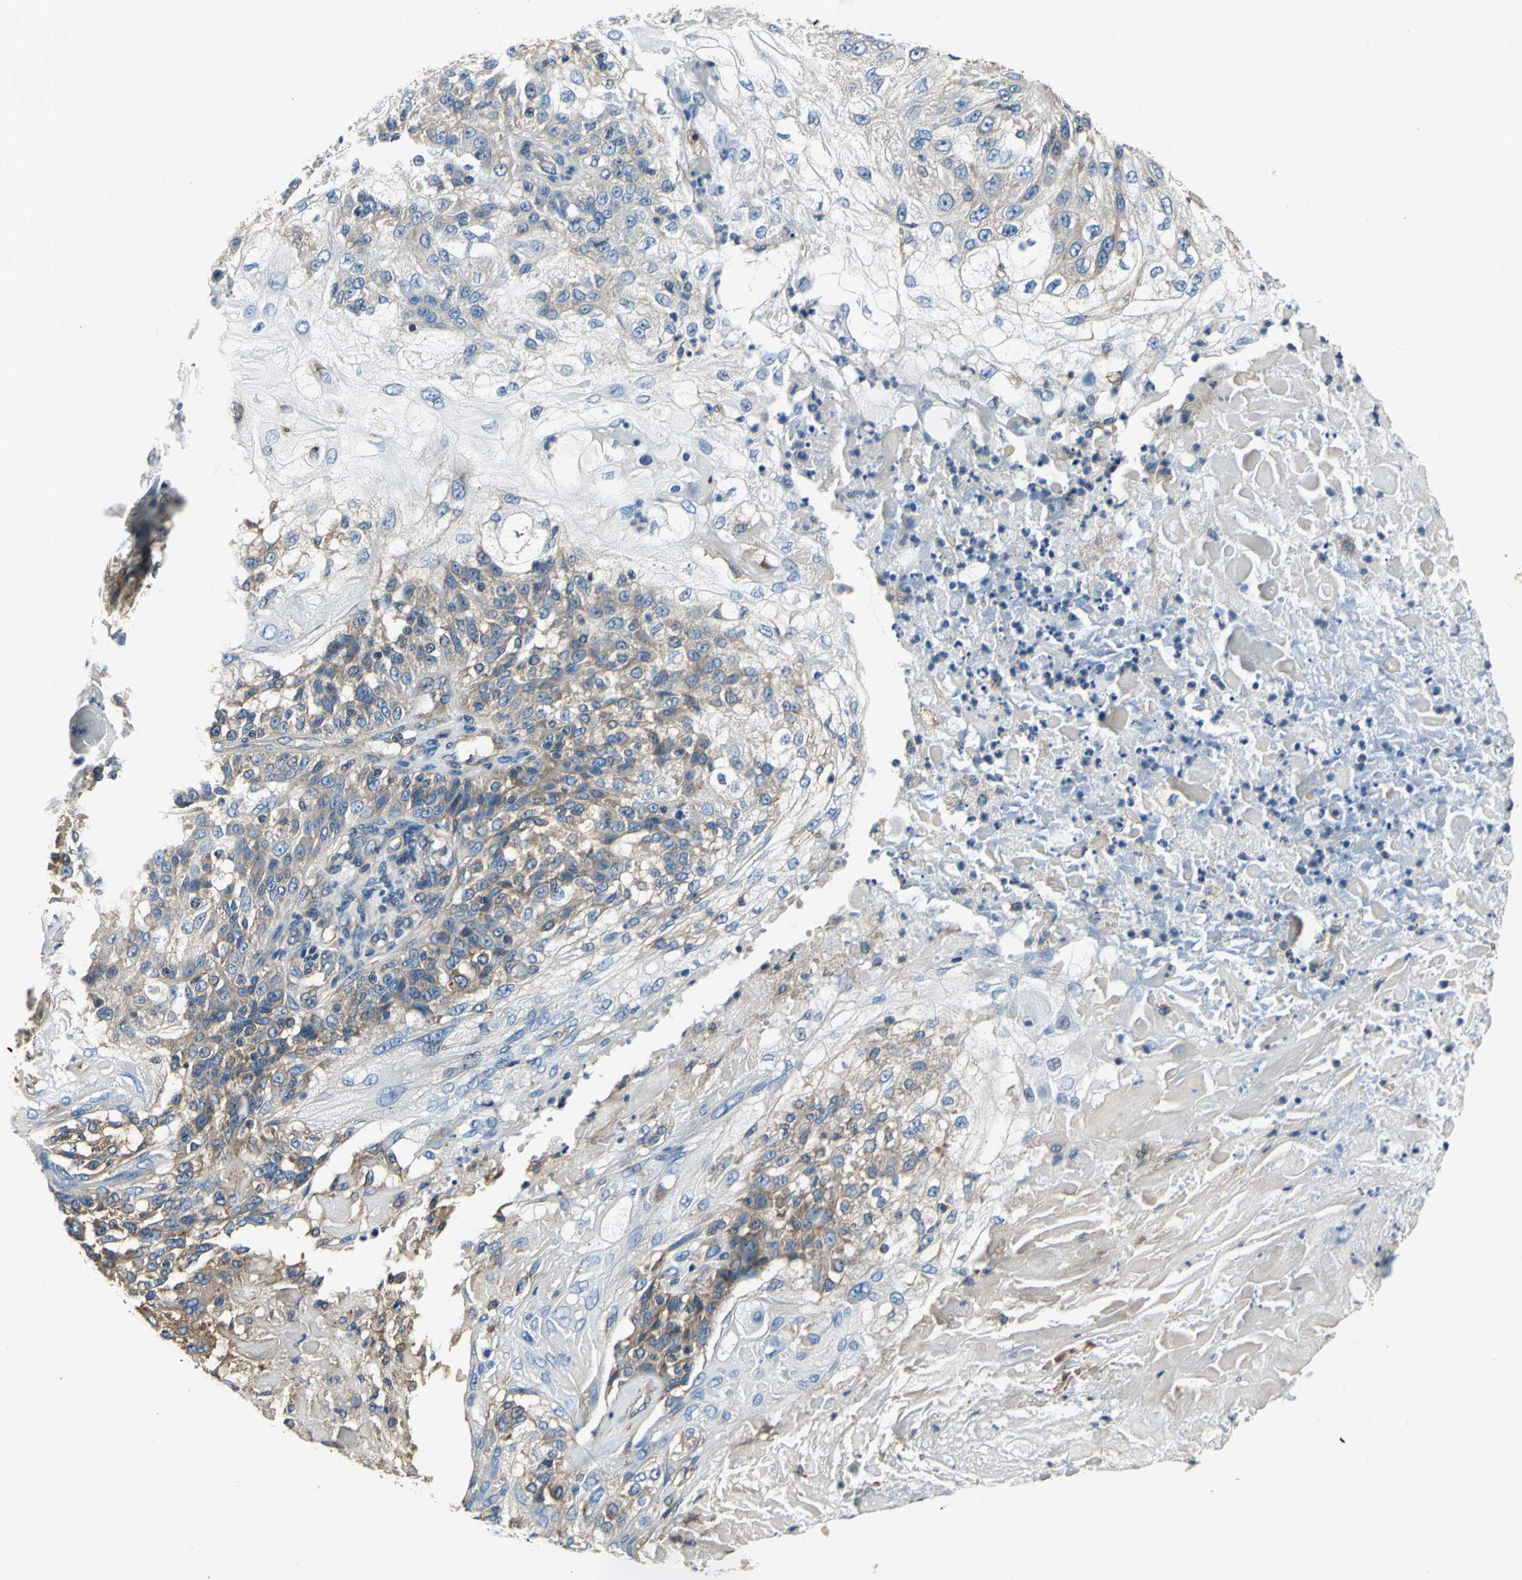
{"staining": {"intensity": "moderate", "quantity": ">75%", "location": "cytoplasmic/membranous"}, "tissue": "skin cancer", "cell_type": "Tumor cells", "image_type": "cancer", "snomed": [{"axis": "morphology", "description": "Normal tissue, NOS"}, {"axis": "morphology", "description": "Squamous cell carcinoma, NOS"}, {"axis": "topography", "description": "Skin"}], "caption": "Tumor cells exhibit medium levels of moderate cytoplasmic/membranous staining in about >75% of cells in squamous cell carcinoma (skin). The protein is shown in brown color, while the nuclei are stained blue.", "gene": "DDX3Y", "patient": {"sex": "female", "age": 83}}